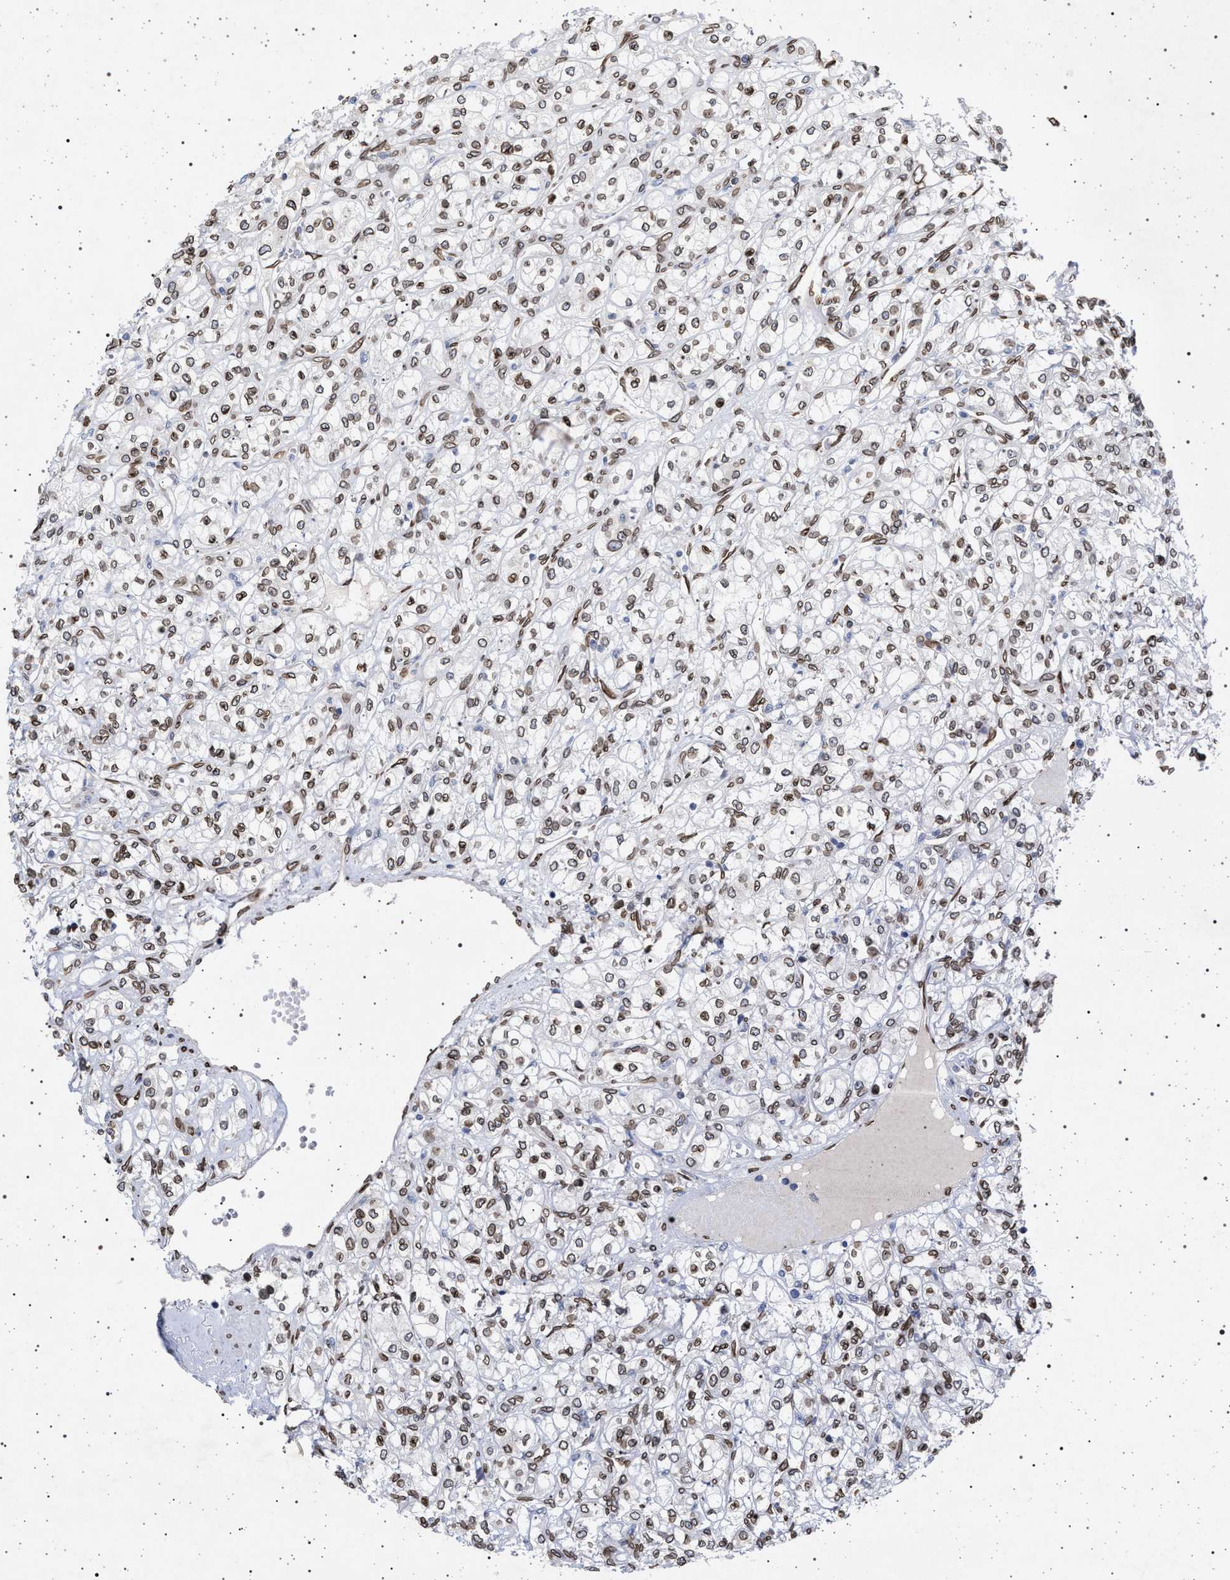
{"staining": {"intensity": "moderate", "quantity": ">75%", "location": "cytoplasmic/membranous,nuclear"}, "tissue": "renal cancer", "cell_type": "Tumor cells", "image_type": "cancer", "snomed": [{"axis": "morphology", "description": "Adenocarcinoma, NOS"}, {"axis": "topography", "description": "Kidney"}], "caption": "An IHC micrograph of tumor tissue is shown. Protein staining in brown highlights moderate cytoplasmic/membranous and nuclear positivity in adenocarcinoma (renal) within tumor cells.", "gene": "ING2", "patient": {"sex": "male", "age": 77}}